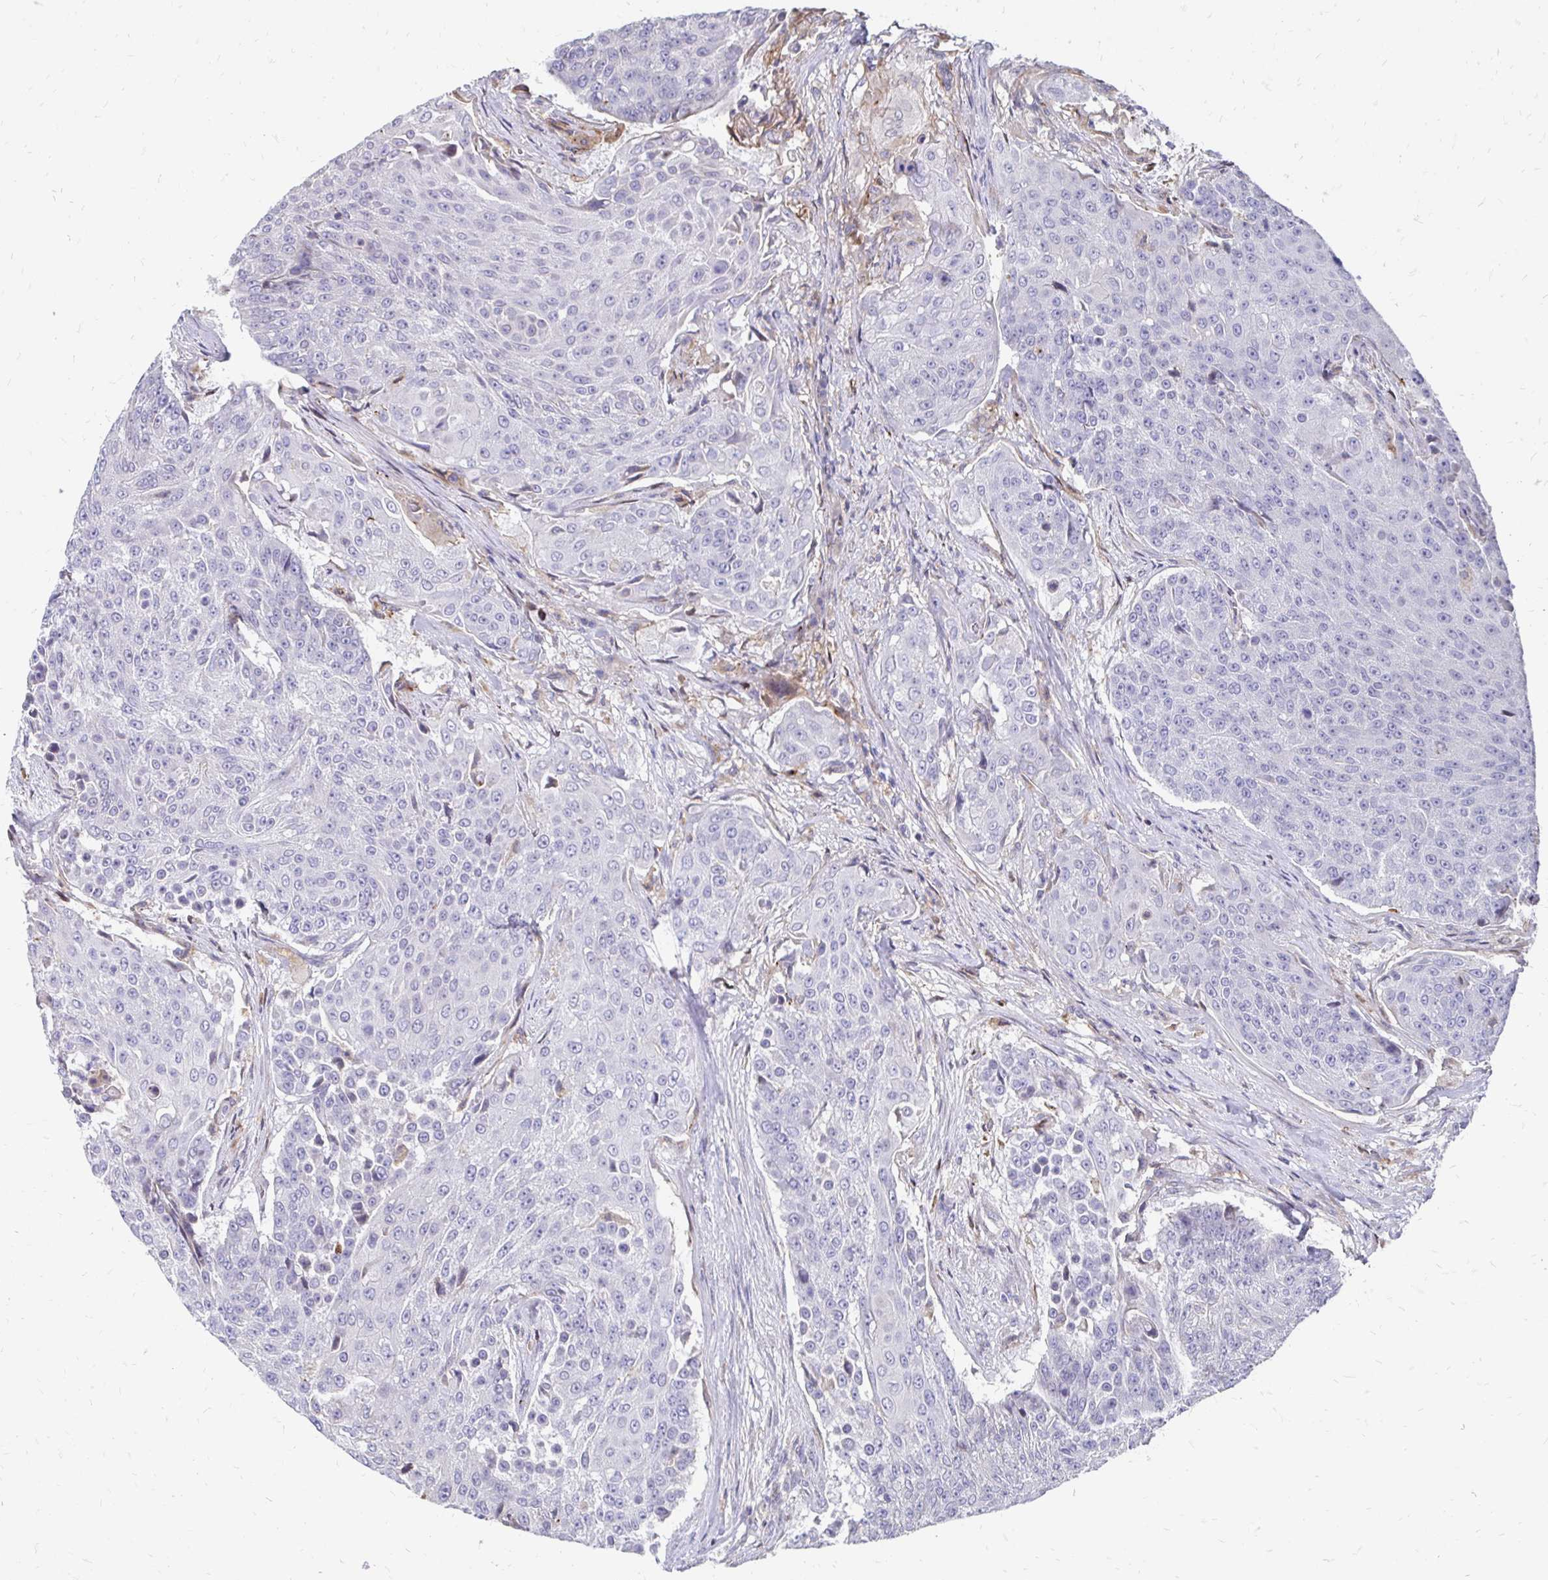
{"staining": {"intensity": "negative", "quantity": "none", "location": "none"}, "tissue": "urothelial cancer", "cell_type": "Tumor cells", "image_type": "cancer", "snomed": [{"axis": "morphology", "description": "Urothelial carcinoma, High grade"}, {"axis": "topography", "description": "Urinary bladder"}], "caption": "Tumor cells show no significant protein staining in urothelial carcinoma (high-grade).", "gene": "CDKL1", "patient": {"sex": "female", "age": 63}}